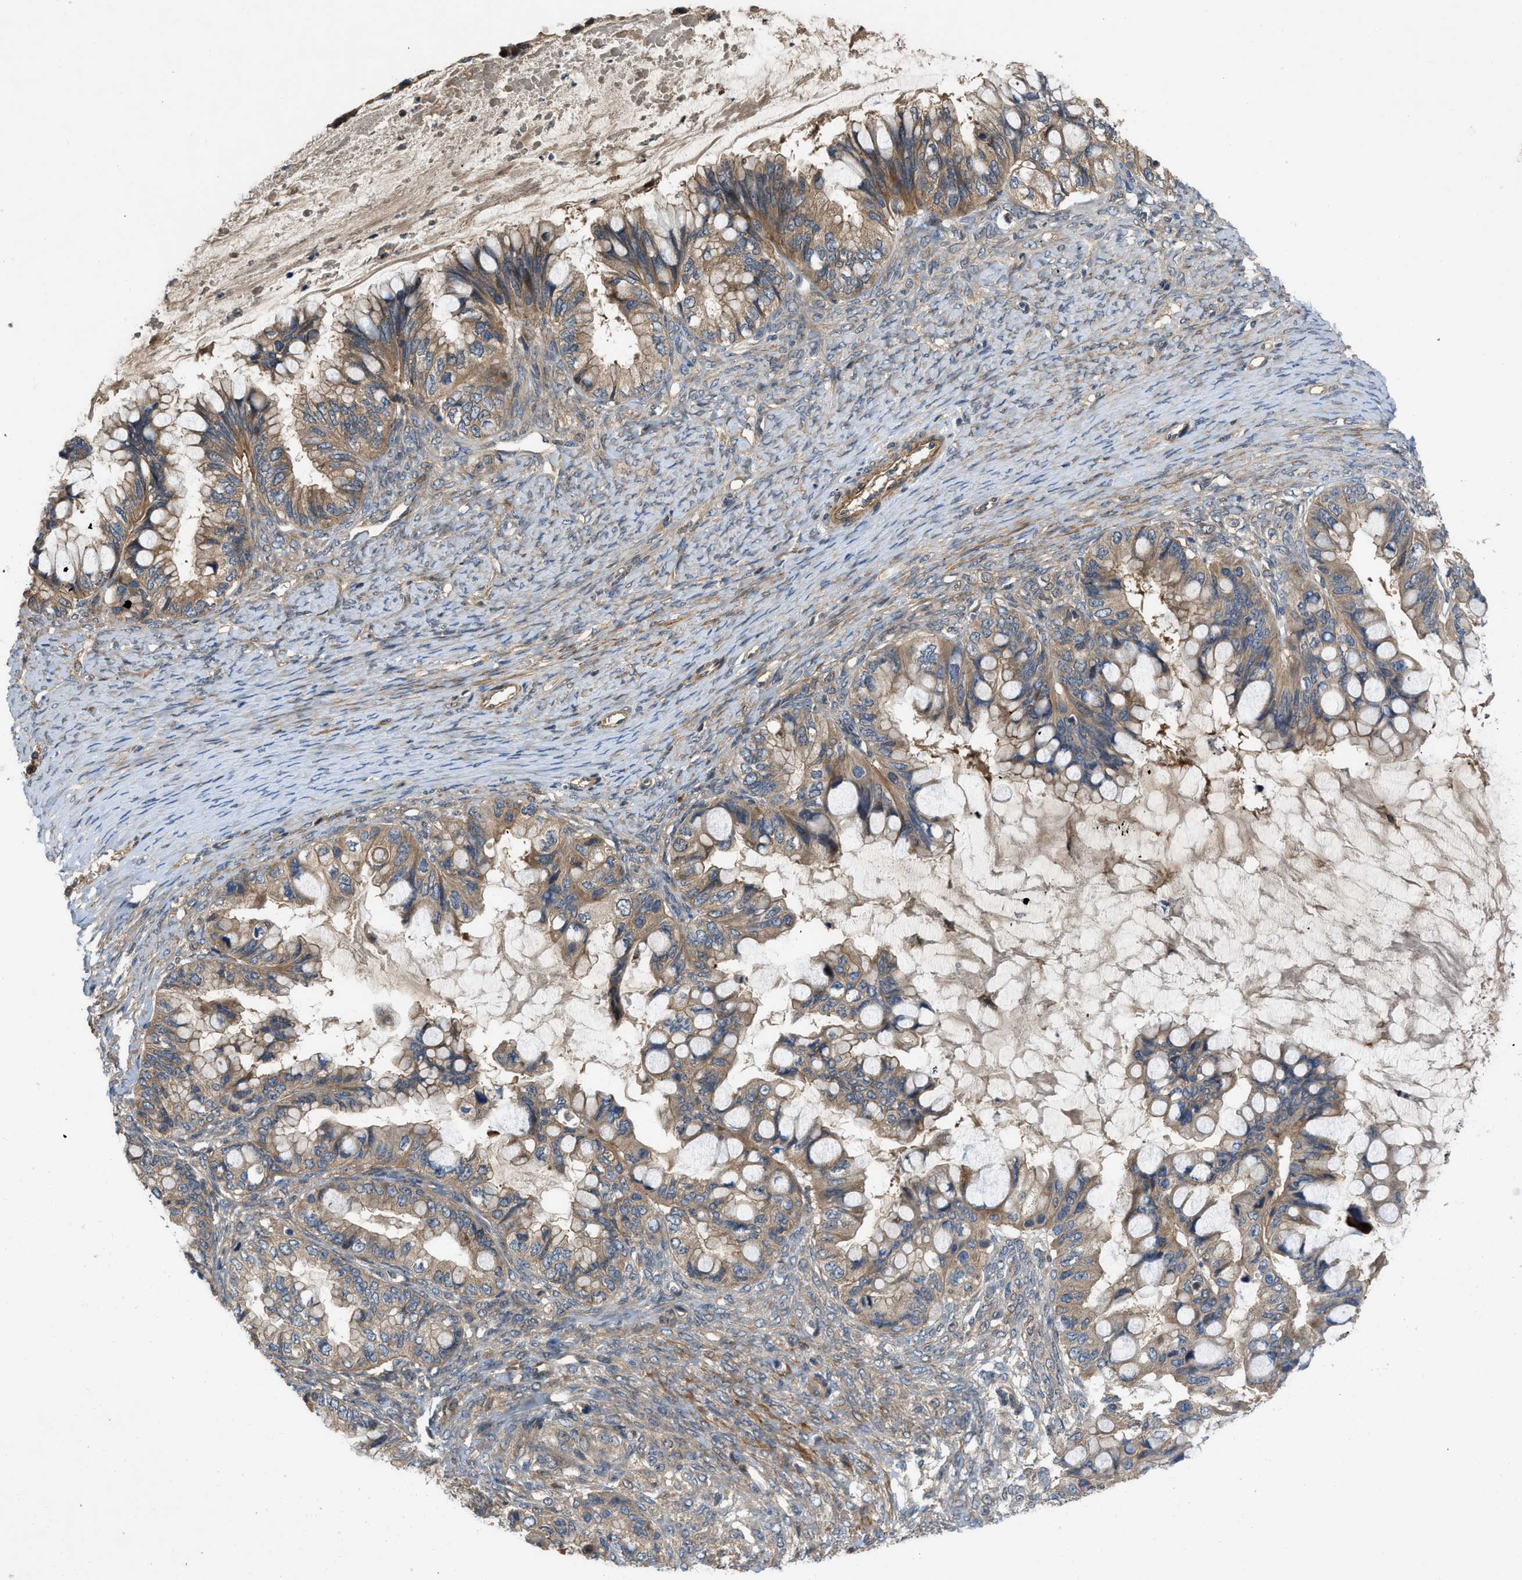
{"staining": {"intensity": "moderate", "quantity": ">75%", "location": "cytoplasmic/membranous"}, "tissue": "ovarian cancer", "cell_type": "Tumor cells", "image_type": "cancer", "snomed": [{"axis": "morphology", "description": "Cystadenocarcinoma, mucinous, NOS"}, {"axis": "topography", "description": "Ovary"}], "caption": "DAB (3,3'-diaminobenzidine) immunohistochemical staining of human ovarian mucinous cystadenocarcinoma reveals moderate cytoplasmic/membranous protein staining in about >75% of tumor cells.", "gene": "GPR31", "patient": {"sex": "female", "age": 80}}